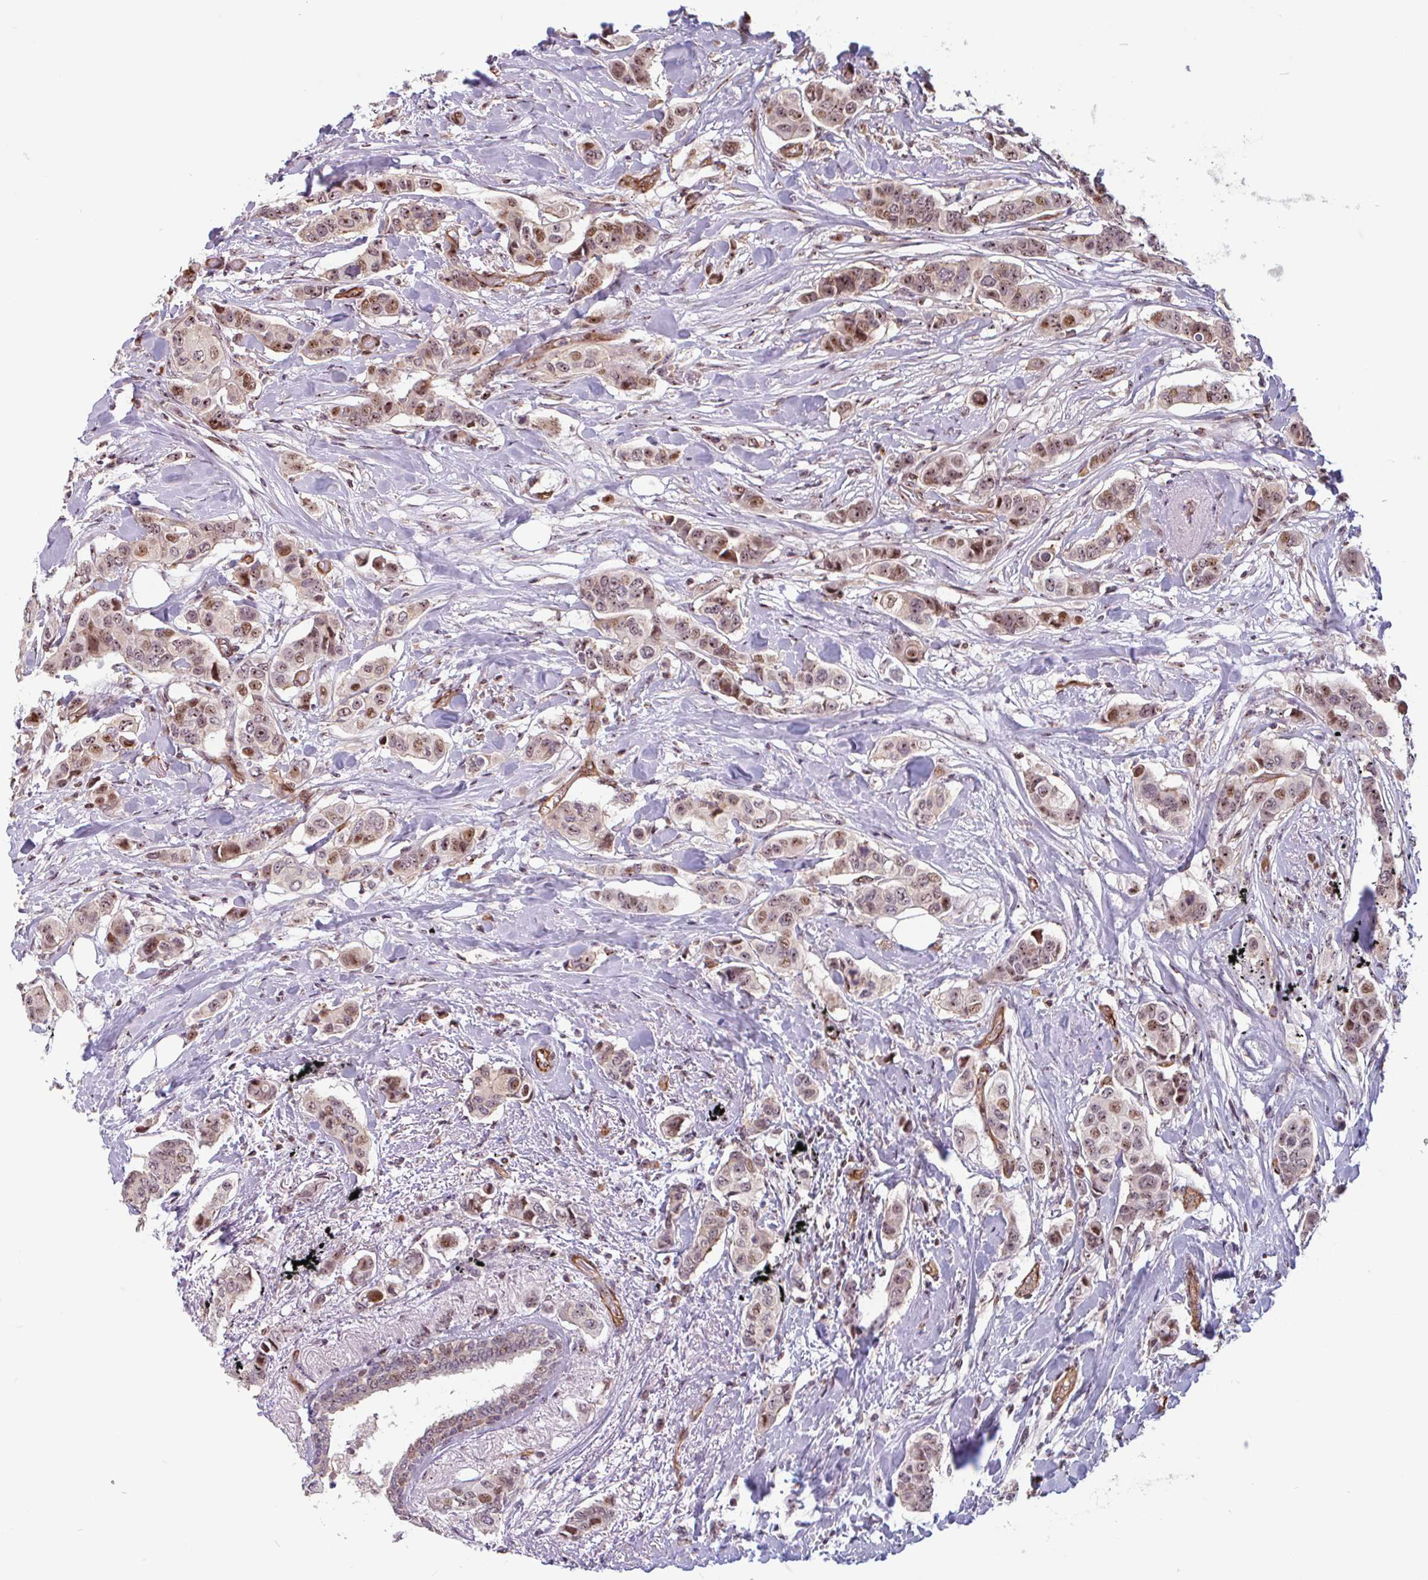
{"staining": {"intensity": "moderate", "quantity": "25%-75%", "location": "nuclear"}, "tissue": "breast cancer", "cell_type": "Tumor cells", "image_type": "cancer", "snomed": [{"axis": "morphology", "description": "Lobular carcinoma"}, {"axis": "topography", "description": "Breast"}], "caption": "Immunohistochemical staining of human breast cancer (lobular carcinoma) displays medium levels of moderate nuclear expression in about 25%-75% of tumor cells. Immunohistochemistry stains the protein in brown and the nuclei are stained blue.", "gene": "ZNF689", "patient": {"sex": "female", "age": 51}}